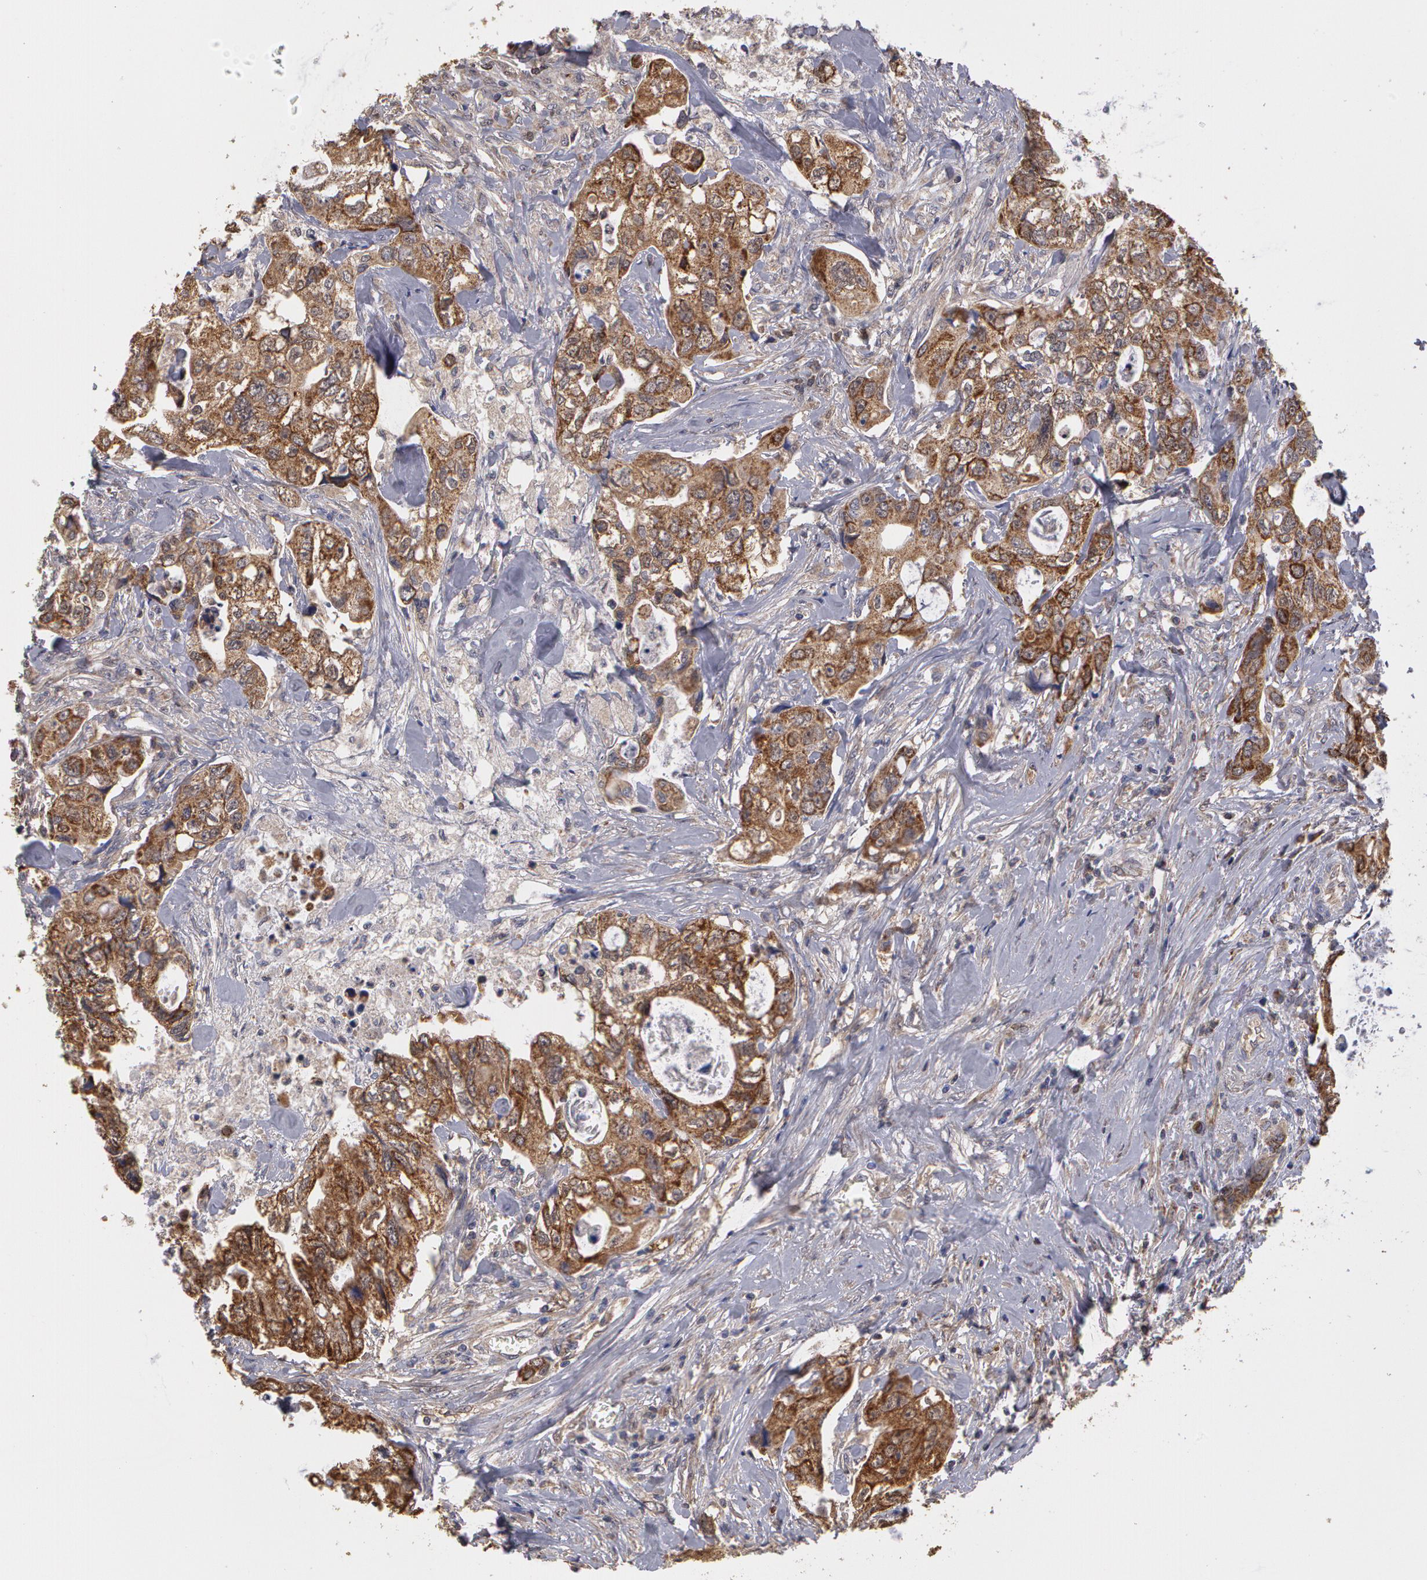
{"staining": {"intensity": "moderate", "quantity": ">75%", "location": "cytoplasmic/membranous"}, "tissue": "colorectal cancer", "cell_type": "Tumor cells", "image_type": "cancer", "snomed": [{"axis": "morphology", "description": "Adenocarcinoma, NOS"}, {"axis": "topography", "description": "Rectum"}], "caption": "Immunohistochemical staining of human adenocarcinoma (colorectal) shows medium levels of moderate cytoplasmic/membranous staining in about >75% of tumor cells.", "gene": "MPST", "patient": {"sex": "female", "age": 57}}